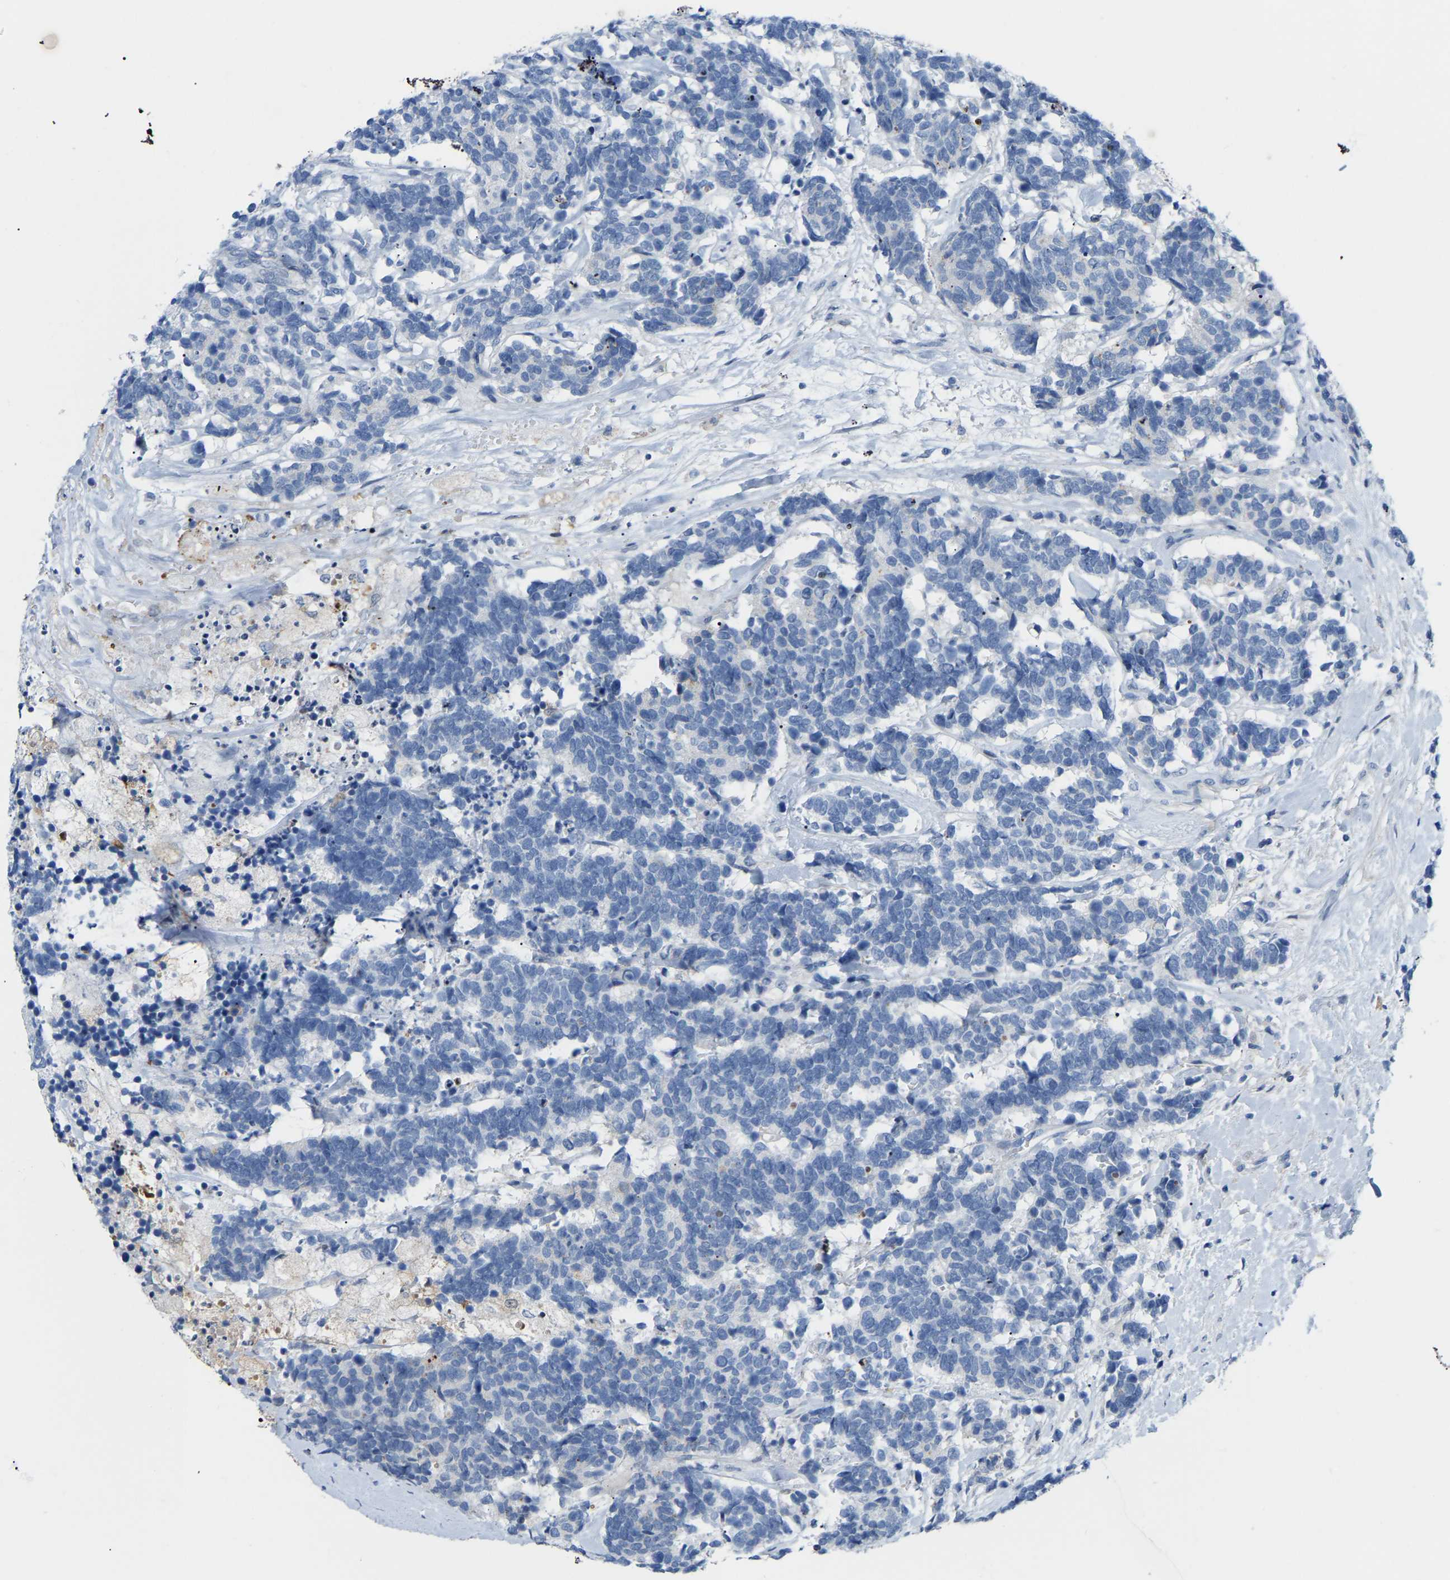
{"staining": {"intensity": "negative", "quantity": "none", "location": "none"}, "tissue": "carcinoid", "cell_type": "Tumor cells", "image_type": "cancer", "snomed": [{"axis": "morphology", "description": "Carcinoma, NOS"}, {"axis": "morphology", "description": "Carcinoid, malignant, NOS"}, {"axis": "topography", "description": "Urinary bladder"}], "caption": "High magnification brightfield microscopy of carcinoid stained with DAB (3,3'-diaminobenzidine) (brown) and counterstained with hematoxylin (blue): tumor cells show no significant expression. The staining was performed using DAB (3,3'-diaminobenzidine) to visualize the protein expression in brown, while the nuclei were stained in blue with hematoxylin (Magnification: 20x).", "gene": "ABTB2", "patient": {"sex": "male", "age": 57}}